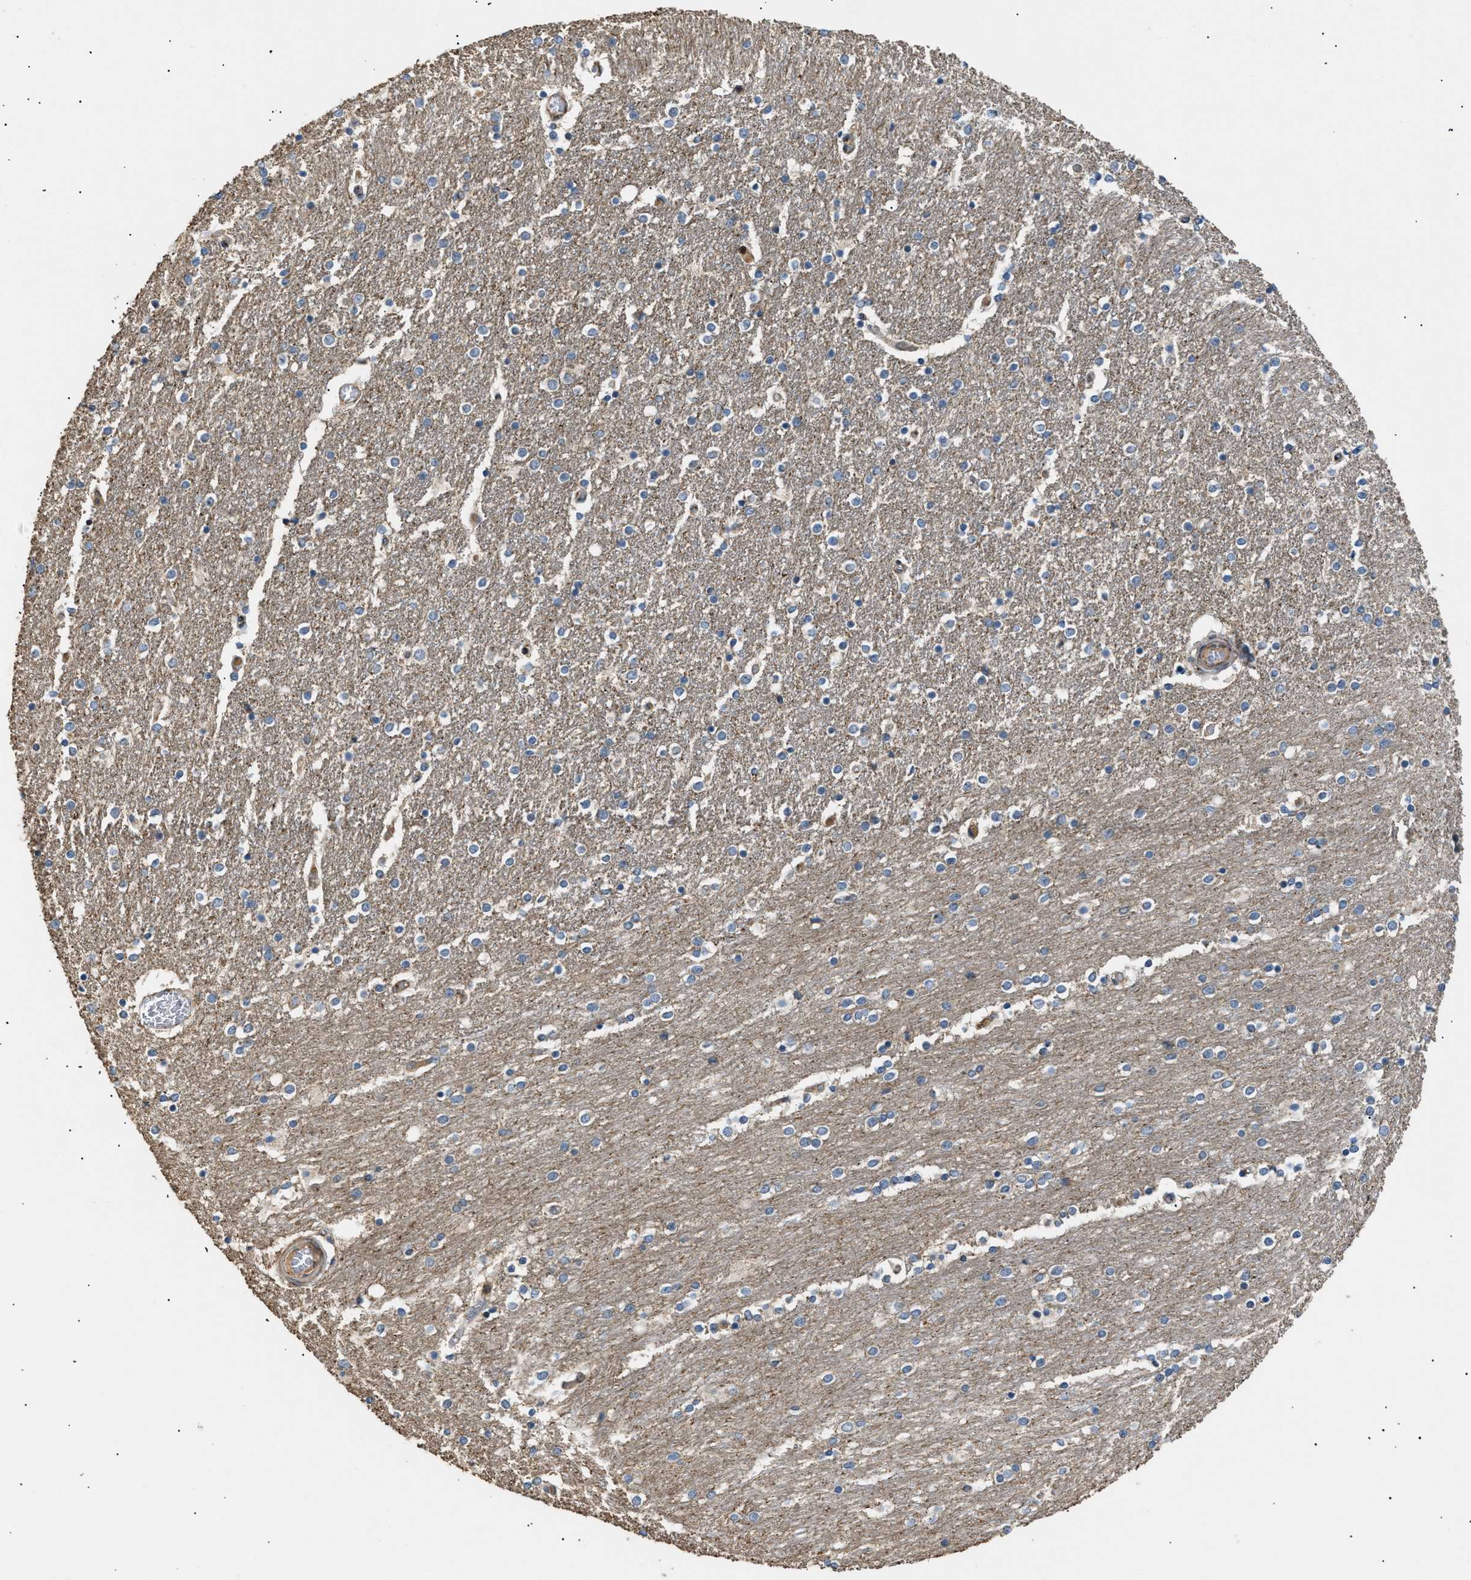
{"staining": {"intensity": "weak", "quantity": "<25%", "location": "cytoplasmic/membranous"}, "tissue": "caudate", "cell_type": "Glial cells", "image_type": "normal", "snomed": [{"axis": "morphology", "description": "Normal tissue, NOS"}, {"axis": "topography", "description": "Lateral ventricle wall"}], "caption": "Immunohistochemistry (IHC) of benign caudate reveals no staining in glial cells. Brightfield microscopy of immunohistochemistry stained with DAB (3,3'-diaminobenzidine) (brown) and hematoxylin (blue), captured at high magnification.", "gene": "LYSMD3", "patient": {"sex": "female", "age": 54}}